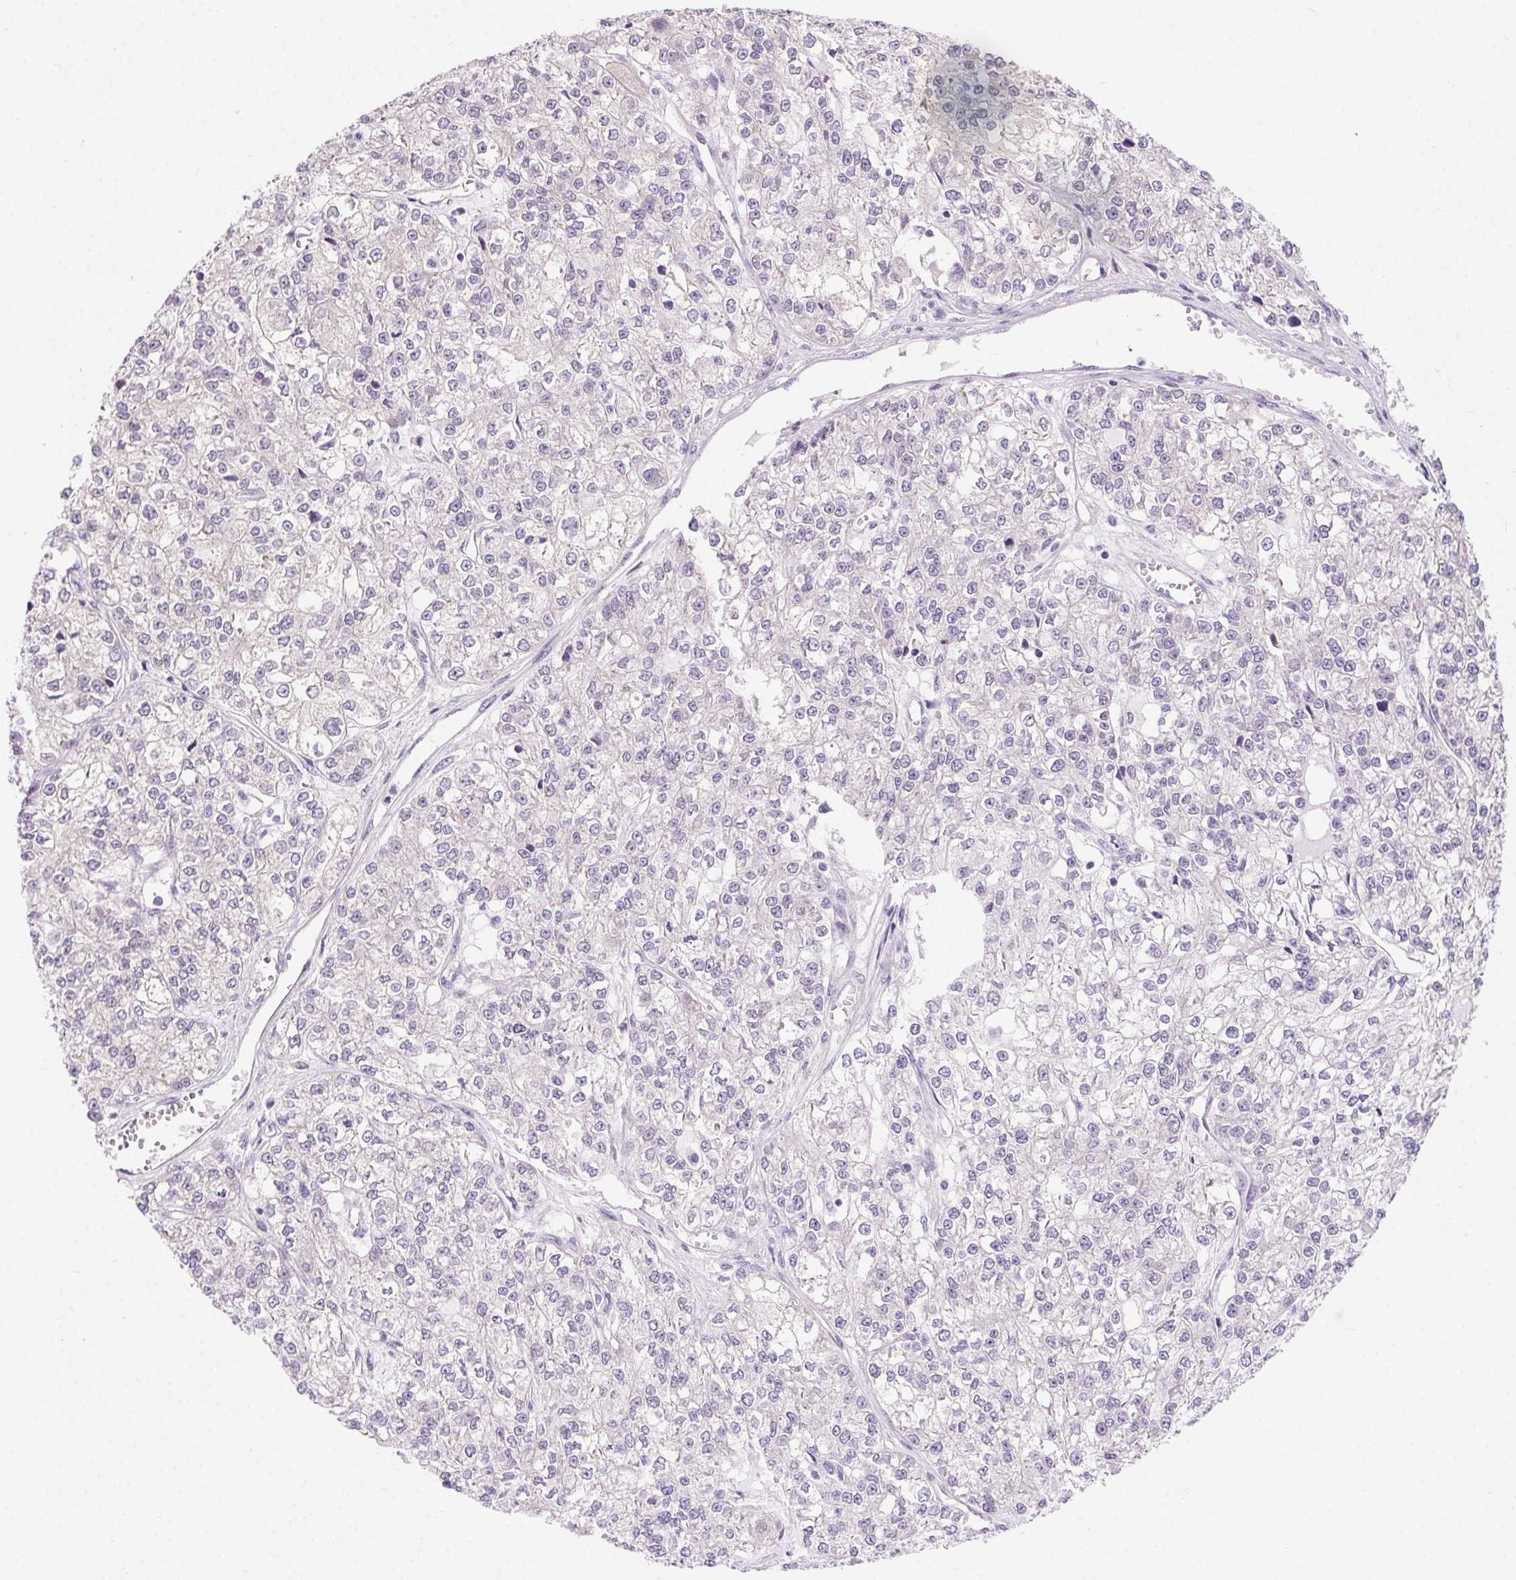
{"staining": {"intensity": "negative", "quantity": "none", "location": "none"}, "tissue": "ovarian cancer", "cell_type": "Tumor cells", "image_type": "cancer", "snomed": [{"axis": "morphology", "description": "Carcinoma, endometroid"}, {"axis": "topography", "description": "Ovary"}], "caption": "Tumor cells are negative for protein expression in human ovarian cancer (endometroid carcinoma).", "gene": "SYT11", "patient": {"sex": "female", "age": 64}}